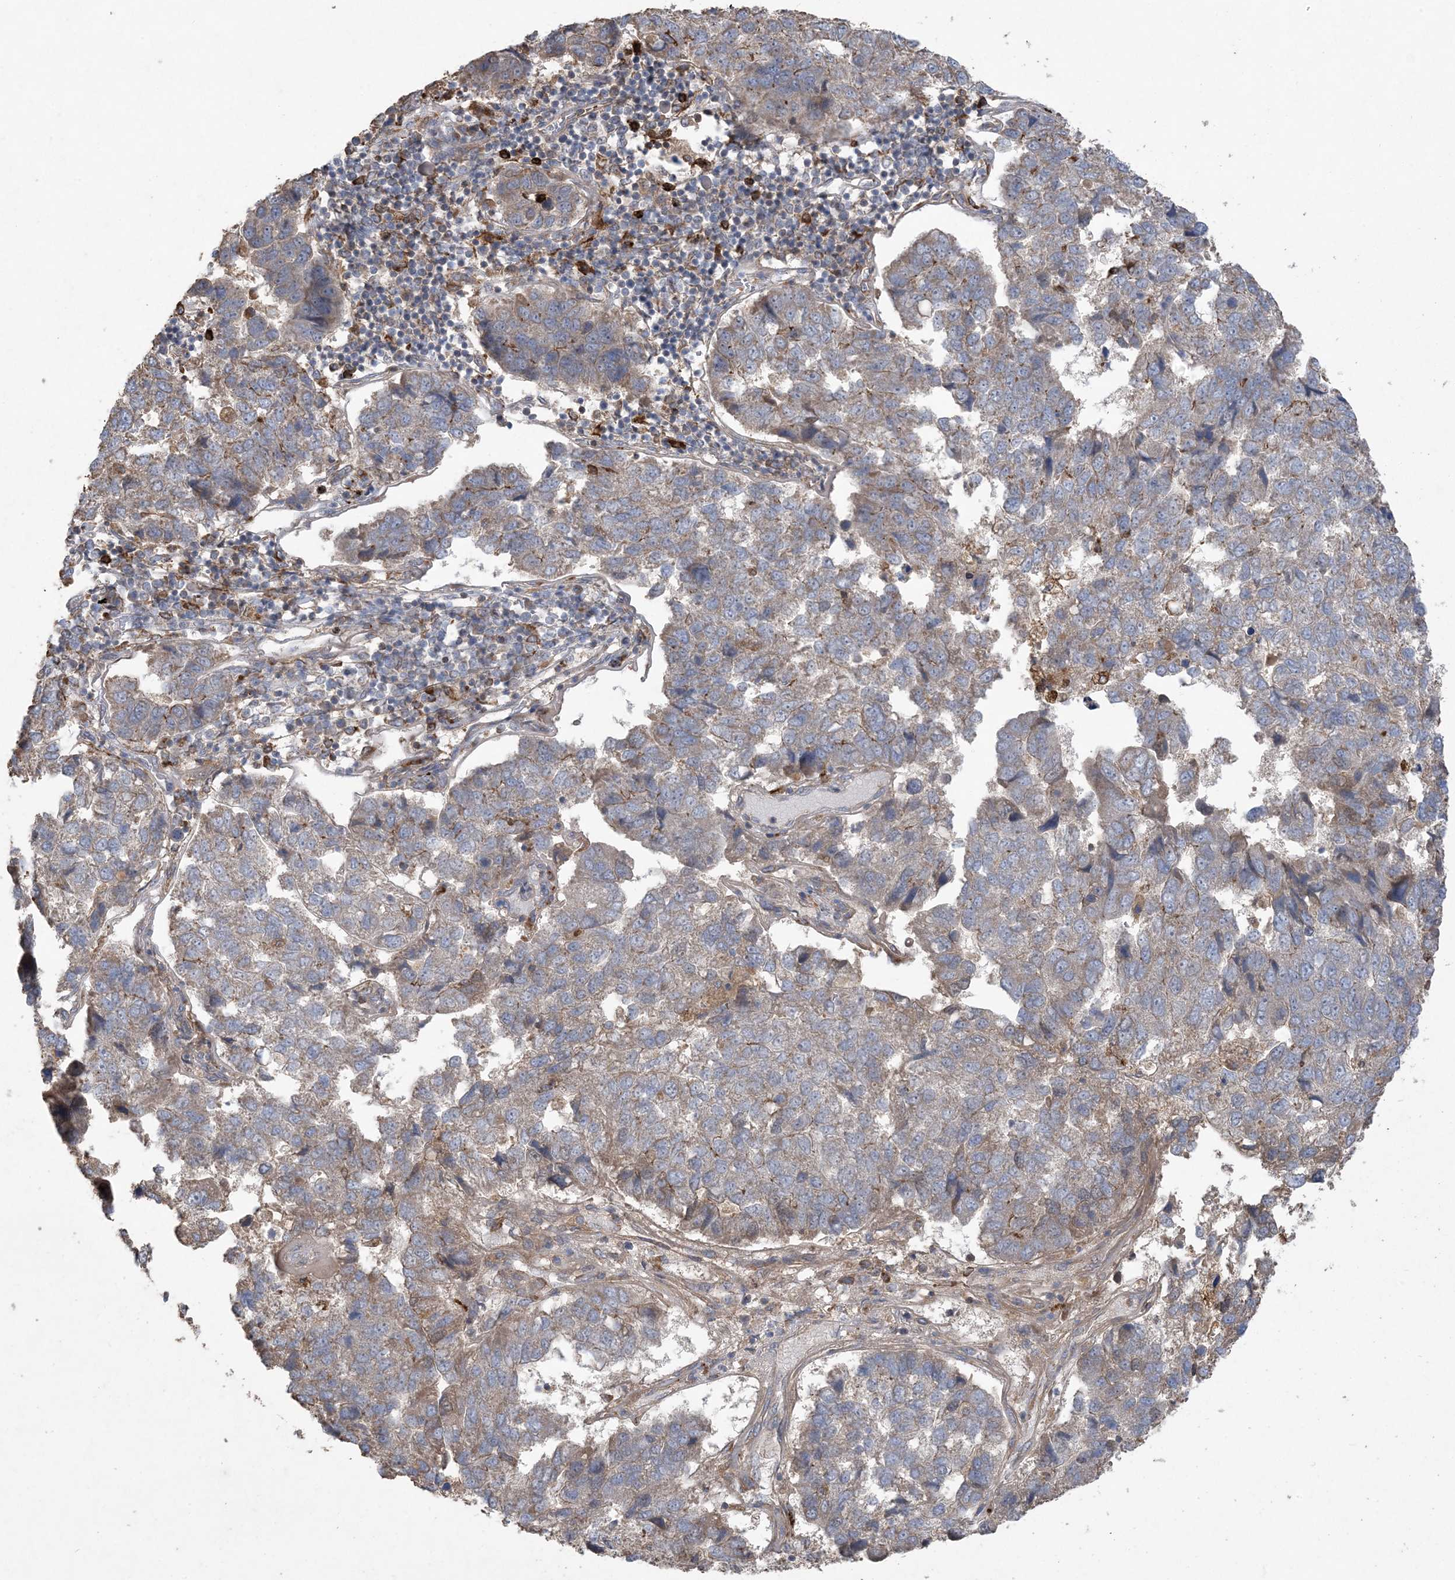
{"staining": {"intensity": "moderate", "quantity": "25%-75%", "location": "cytoplasmic/membranous"}, "tissue": "pancreatic cancer", "cell_type": "Tumor cells", "image_type": "cancer", "snomed": [{"axis": "morphology", "description": "Adenocarcinoma, NOS"}, {"axis": "topography", "description": "Pancreas"}], "caption": "DAB immunohistochemical staining of human adenocarcinoma (pancreatic) reveals moderate cytoplasmic/membranous protein staining in approximately 25%-75% of tumor cells.", "gene": "MASP2", "patient": {"sex": "female", "age": 61}}